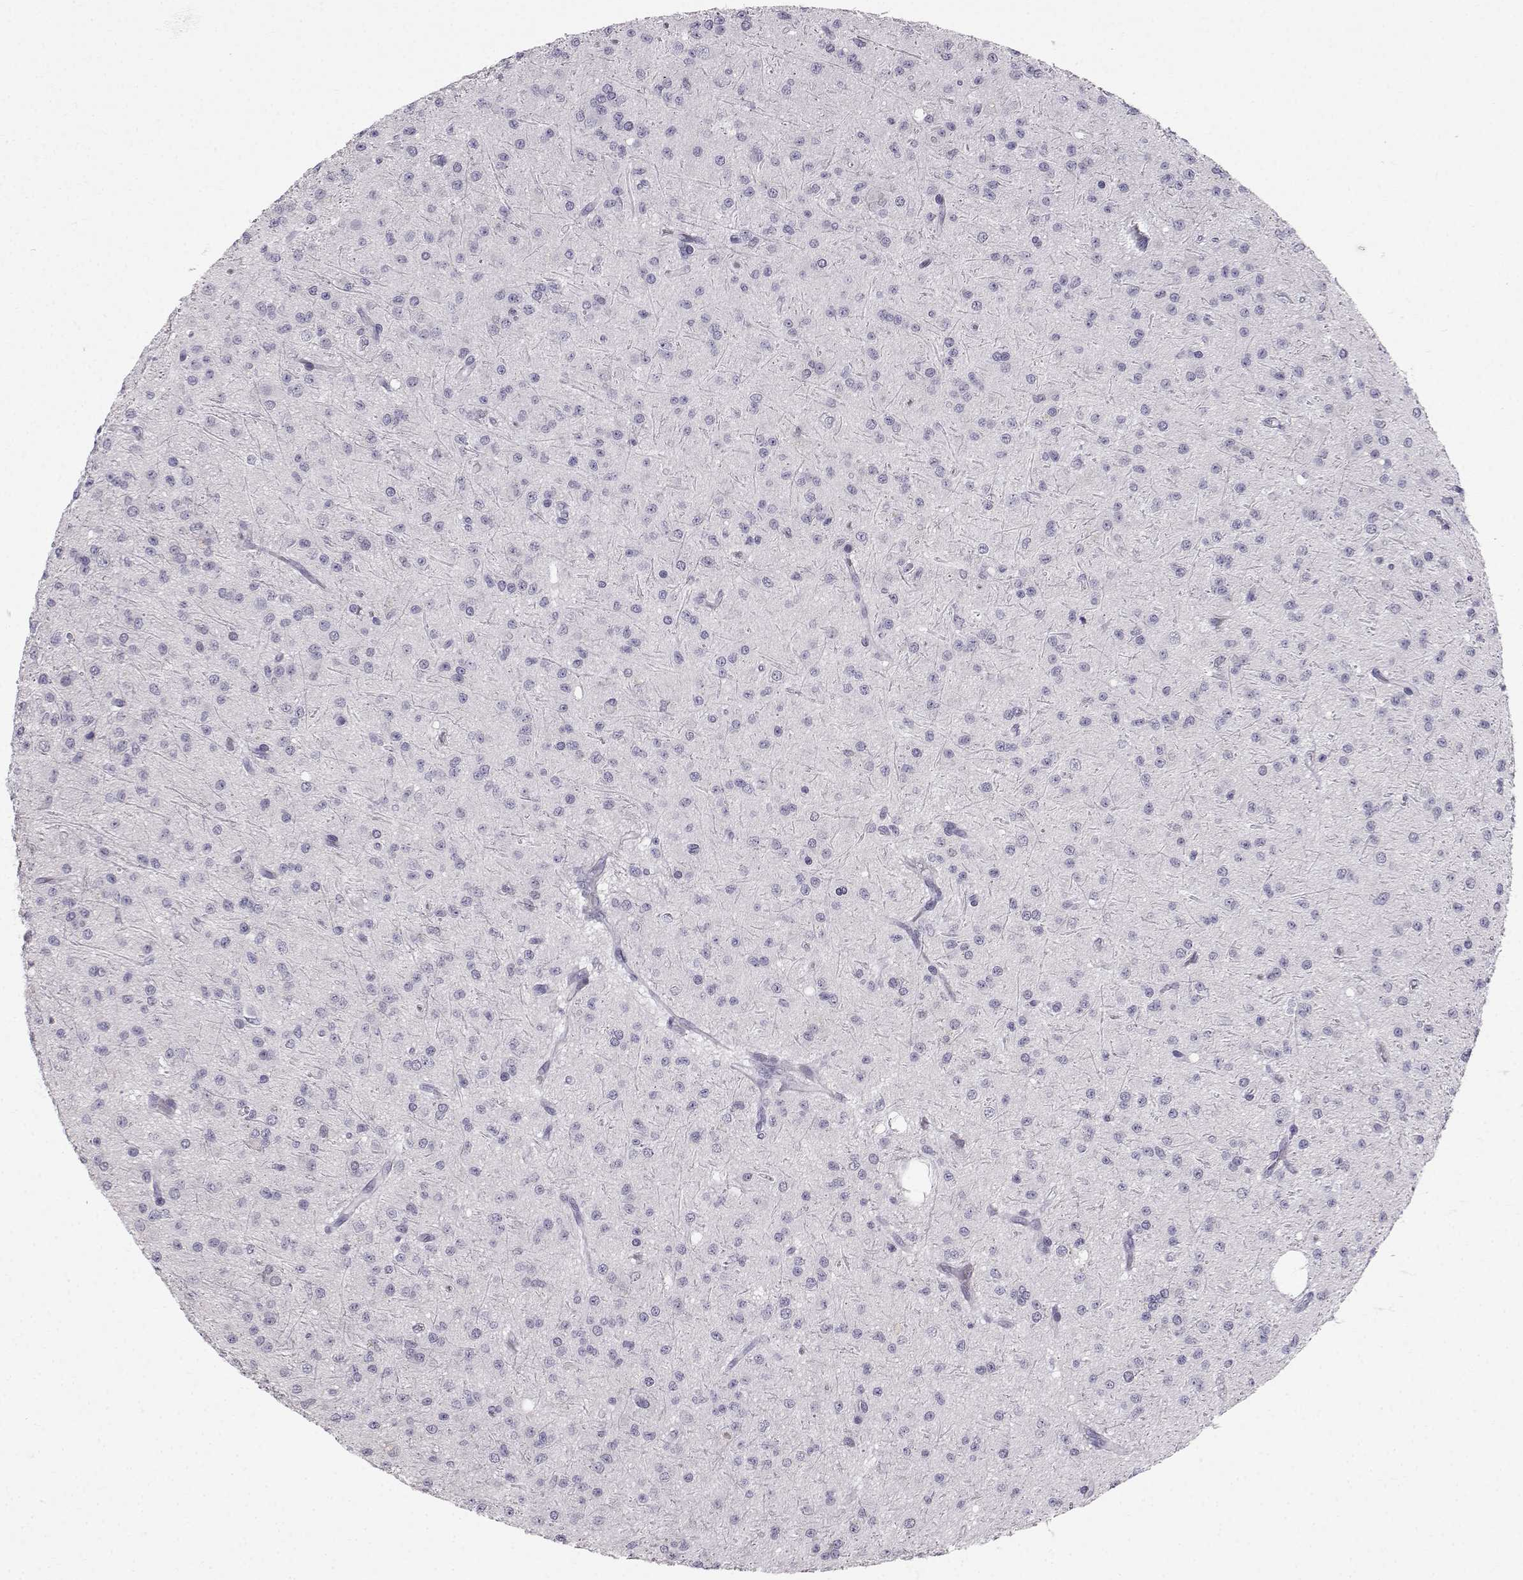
{"staining": {"intensity": "negative", "quantity": "none", "location": "none"}, "tissue": "glioma", "cell_type": "Tumor cells", "image_type": "cancer", "snomed": [{"axis": "morphology", "description": "Glioma, malignant, Low grade"}, {"axis": "topography", "description": "Brain"}], "caption": "An immunohistochemistry (IHC) histopathology image of glioma is shown. There is no staining in tumor cells of glioma.", "gene": "ZNF185", "patient": {"sex": "male", "age": 27}}